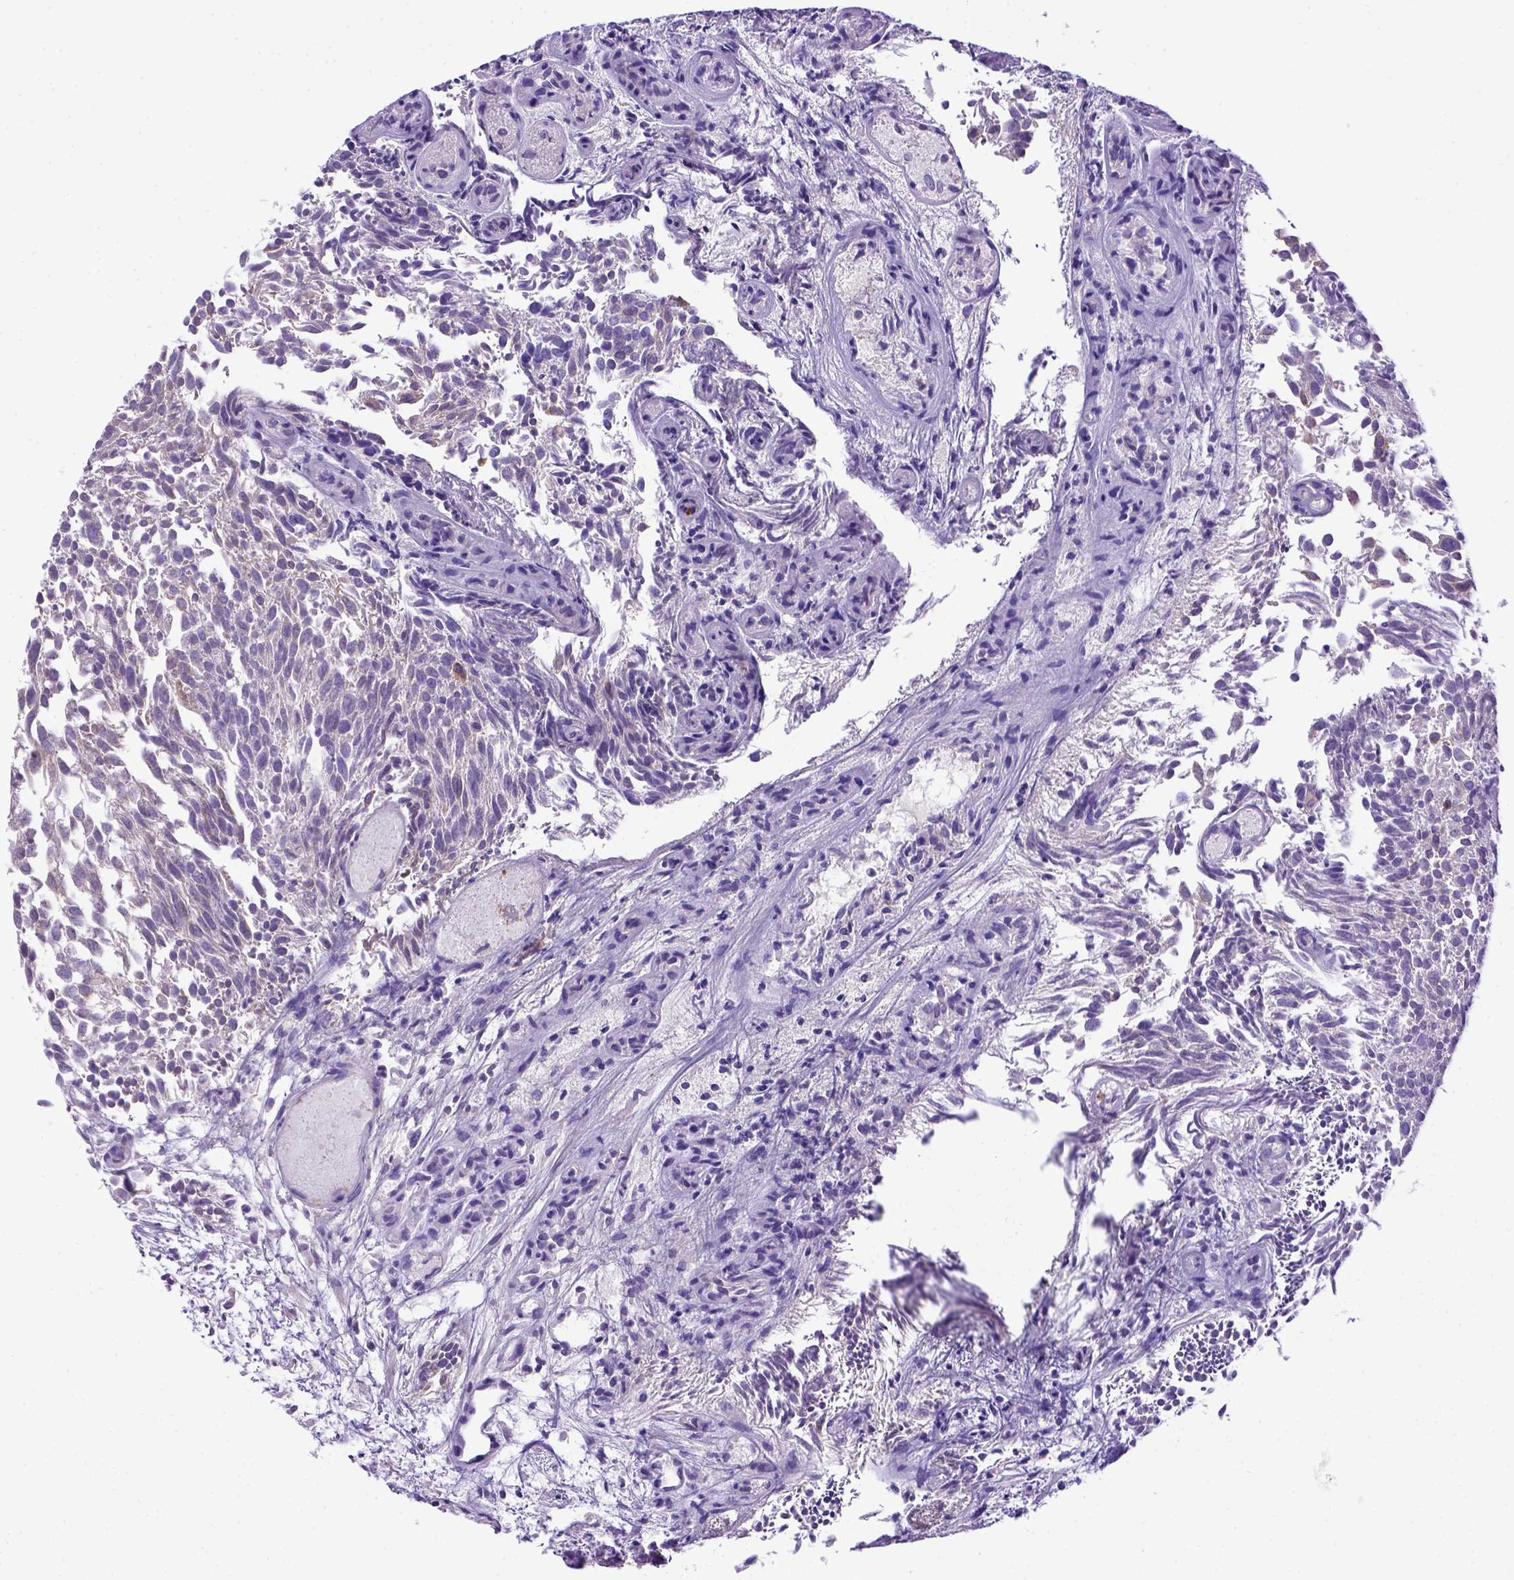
{"staining": {"intensity": "negative", "quantity": "none", "location": "none"}, "tissue": "urothelial cancer", "cell_type": "Tumor cells", "image_type": "cancer", "snomed": [{"axis": "morphology", "description": "Urothelial carcinoma, Low grade"}, {"axis": "topography", "description": "Urinary bladder"}], "caption": "Tumor cells show no significant expression in urothelial cancer. (DAB (3,3'-diaminobenzidine) immunohistochemistry (IHC) with hematoxylin counter stain).", "gene": "PTGES", "patient": {"sex": "male", "age": 70}}